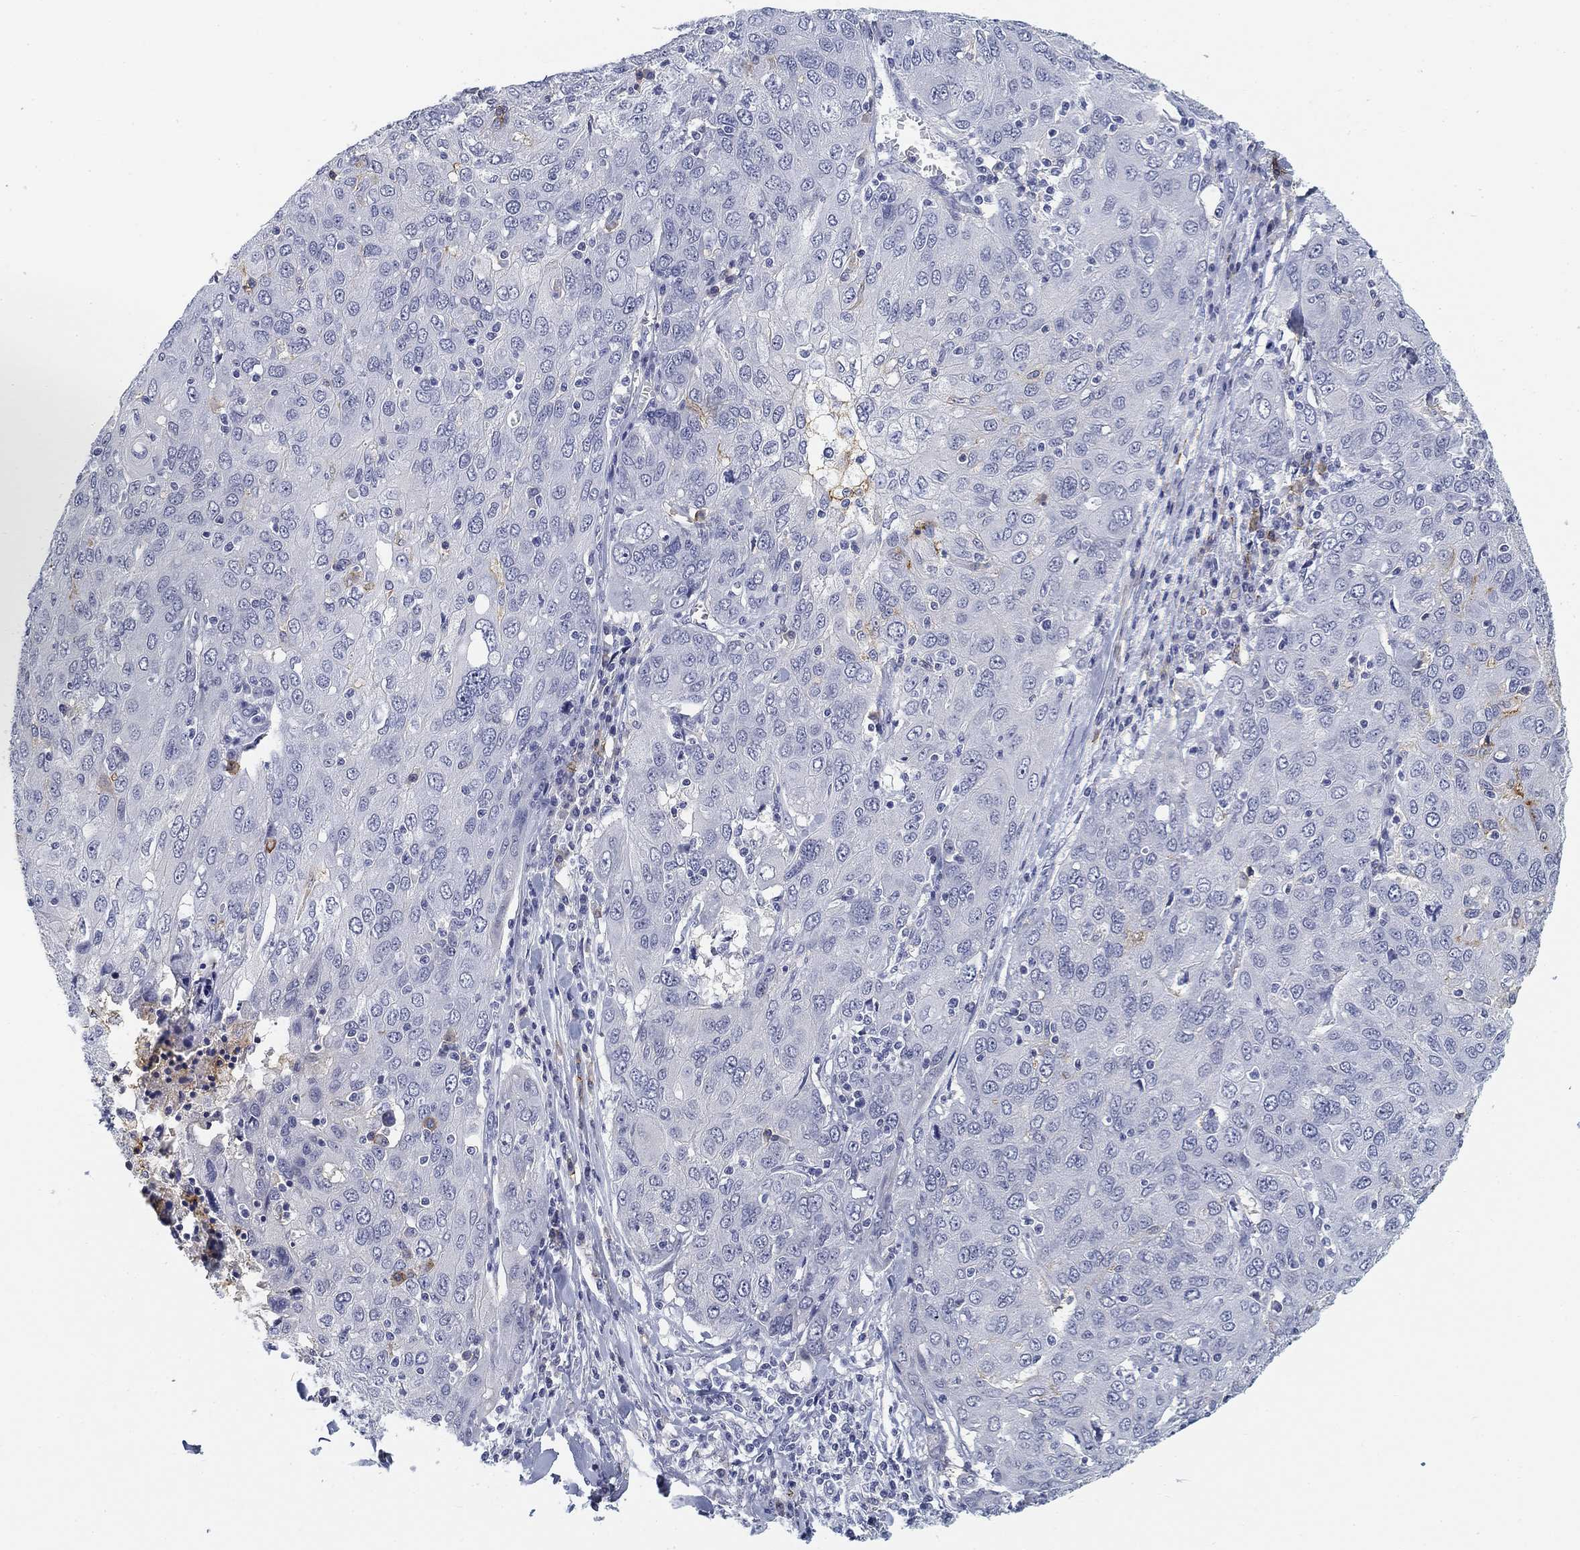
{"staining": {"intensity": "negative", "quantity": "none", "location": "none"}, "tissue": "ovarian cancer", "cell_type": "Tumor cells", "image_type": "cancer", "snomed": [{"axis": "morphology", "description": "Carcinoma, endometroid"}, {"axis": "topography", "description": "Ovary"}], "caption": "DAB immunohistochemical staining of human endometroid carcinoma (ovarian) shows no significant positivity in tumor cells. The staining is performed using DAB (3,3'-diaminobenzidine) brown chromogen with nuclei counter-stained in using hematoxylin.", "gene": "SLC2A5", "patient": {"sex": "female", "age": 50}}